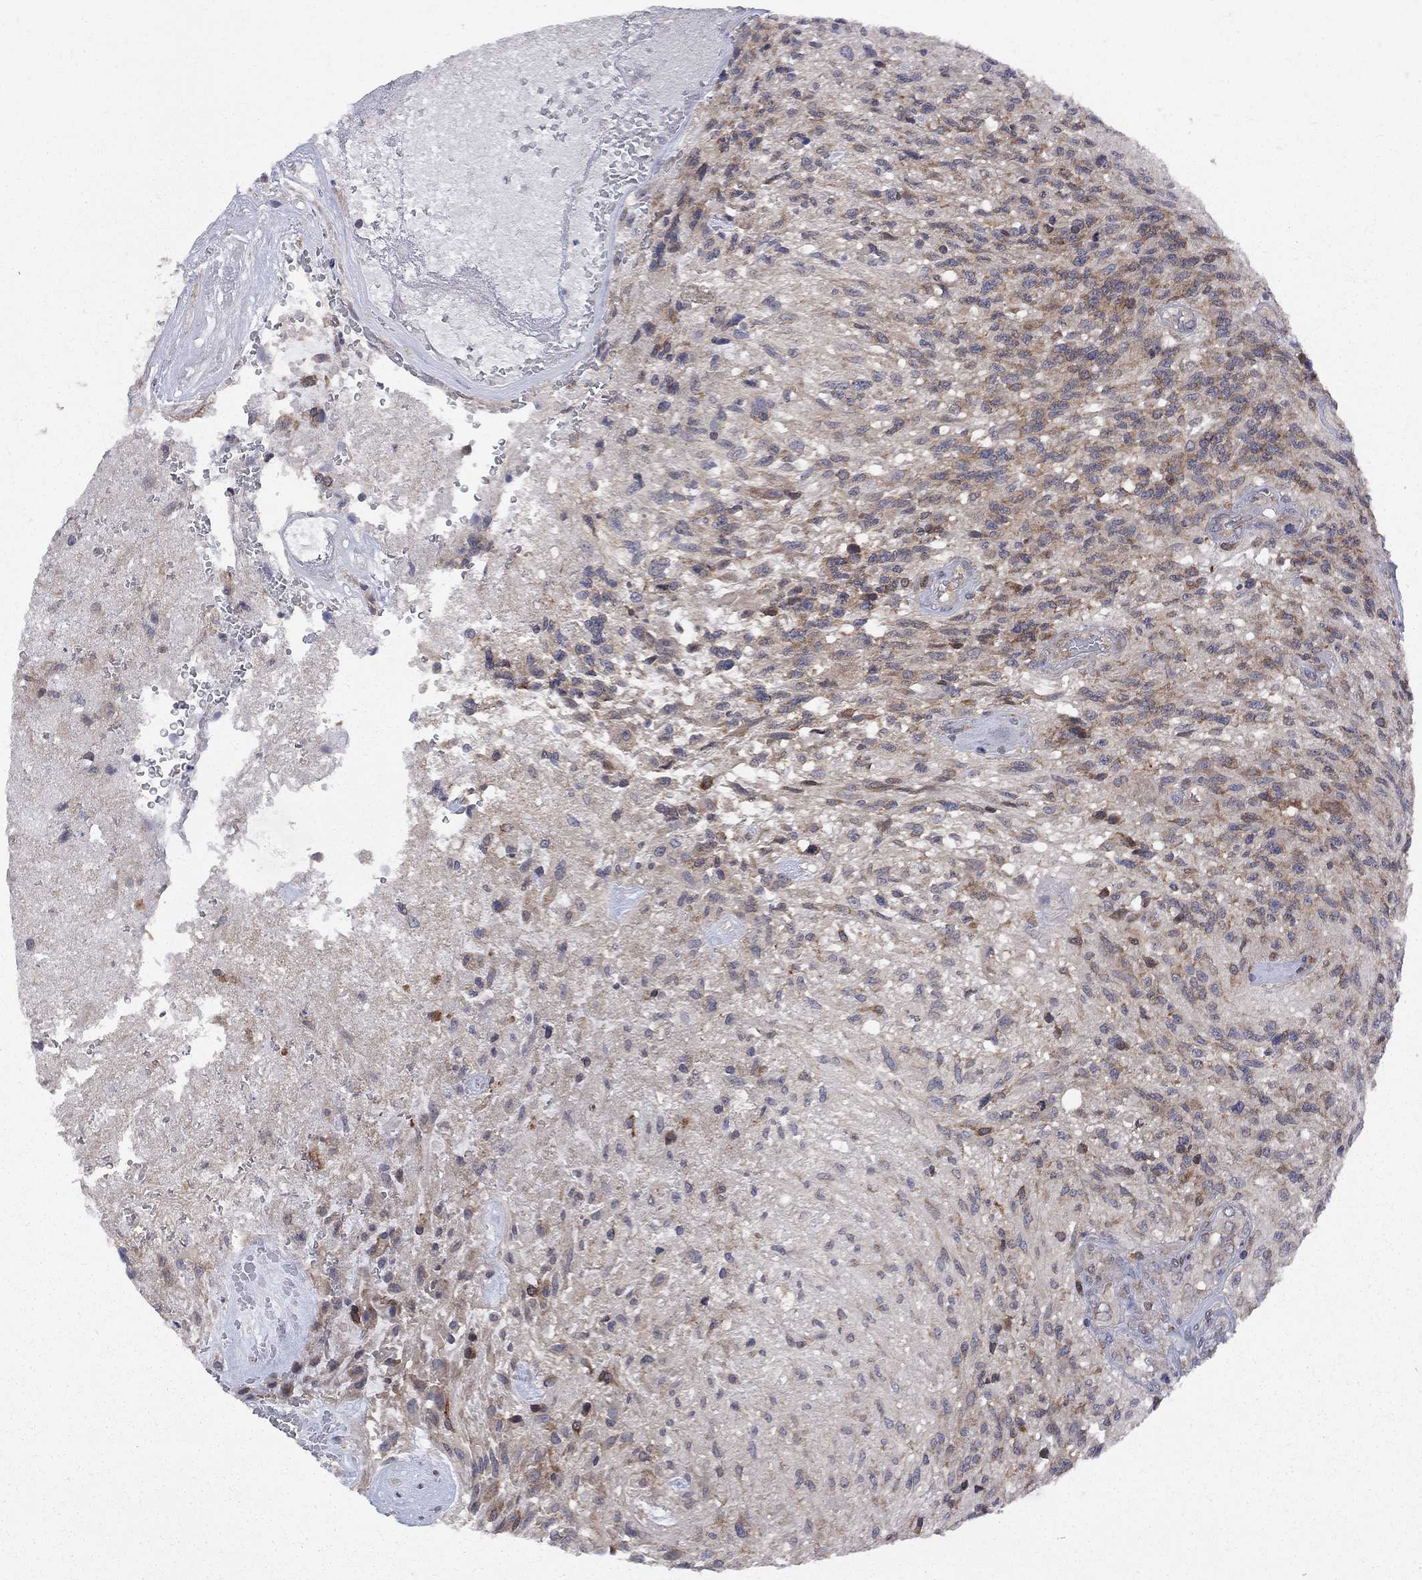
{"staining": {"intensity": "moderate", "quantity": ">75%", "location": "cytoplasmic/membranous"}, "tissue": "glioma", "cell_type": "Tumor cells", "image_type": "cancer", "snomed": [{"axis": "morphology", "description": "Glioma, malignant, High grade"}, {"axis": "topography", "description": "Brain"}], "caption": "Moderate cytoplasmic/membranous staining is present in approximately >75% of tumor cells in glioma.", "gene": "CNOT11", "patient": {"sex": "male", "age": 56}}